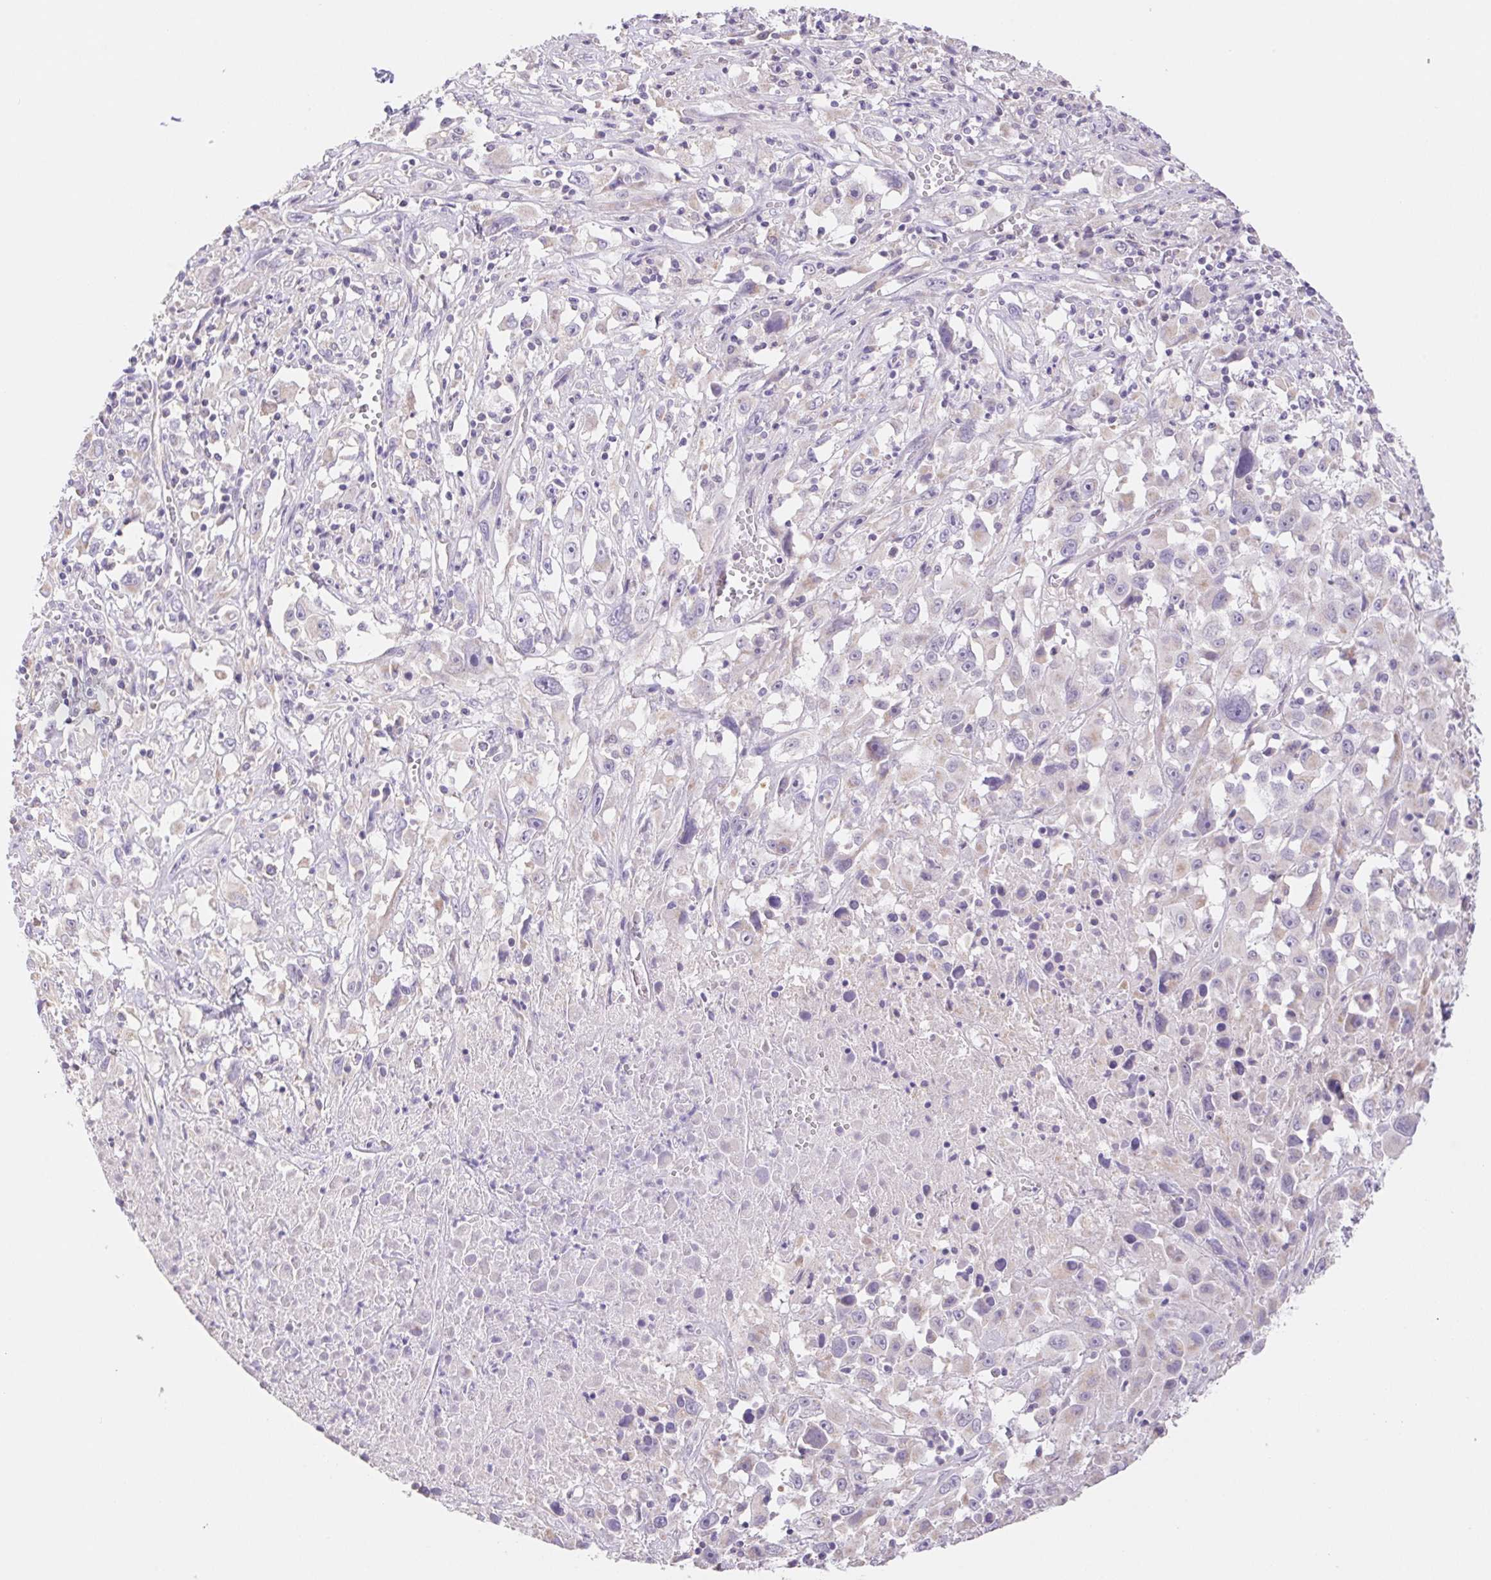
{"staining": {"intensity": "weak", "quantity": "<25%", "location": "cytoplasmic/membranous"}, "tissue": "melanoma", "cell_type": "Tumor cells", "image_type": "cancer", "snomed": [{"axis": "morphology", "description": "Malignant melanoma, Metastatic site"}, {"axis": "topography", "description": "Soft tissue"}], "caption": "Protein analysis of melanoma shows no significant staining in tumor cells. Nuclei are stained in blue.", "gene": "FKBP6", "patient": {"sex": "male", "age": 50}}